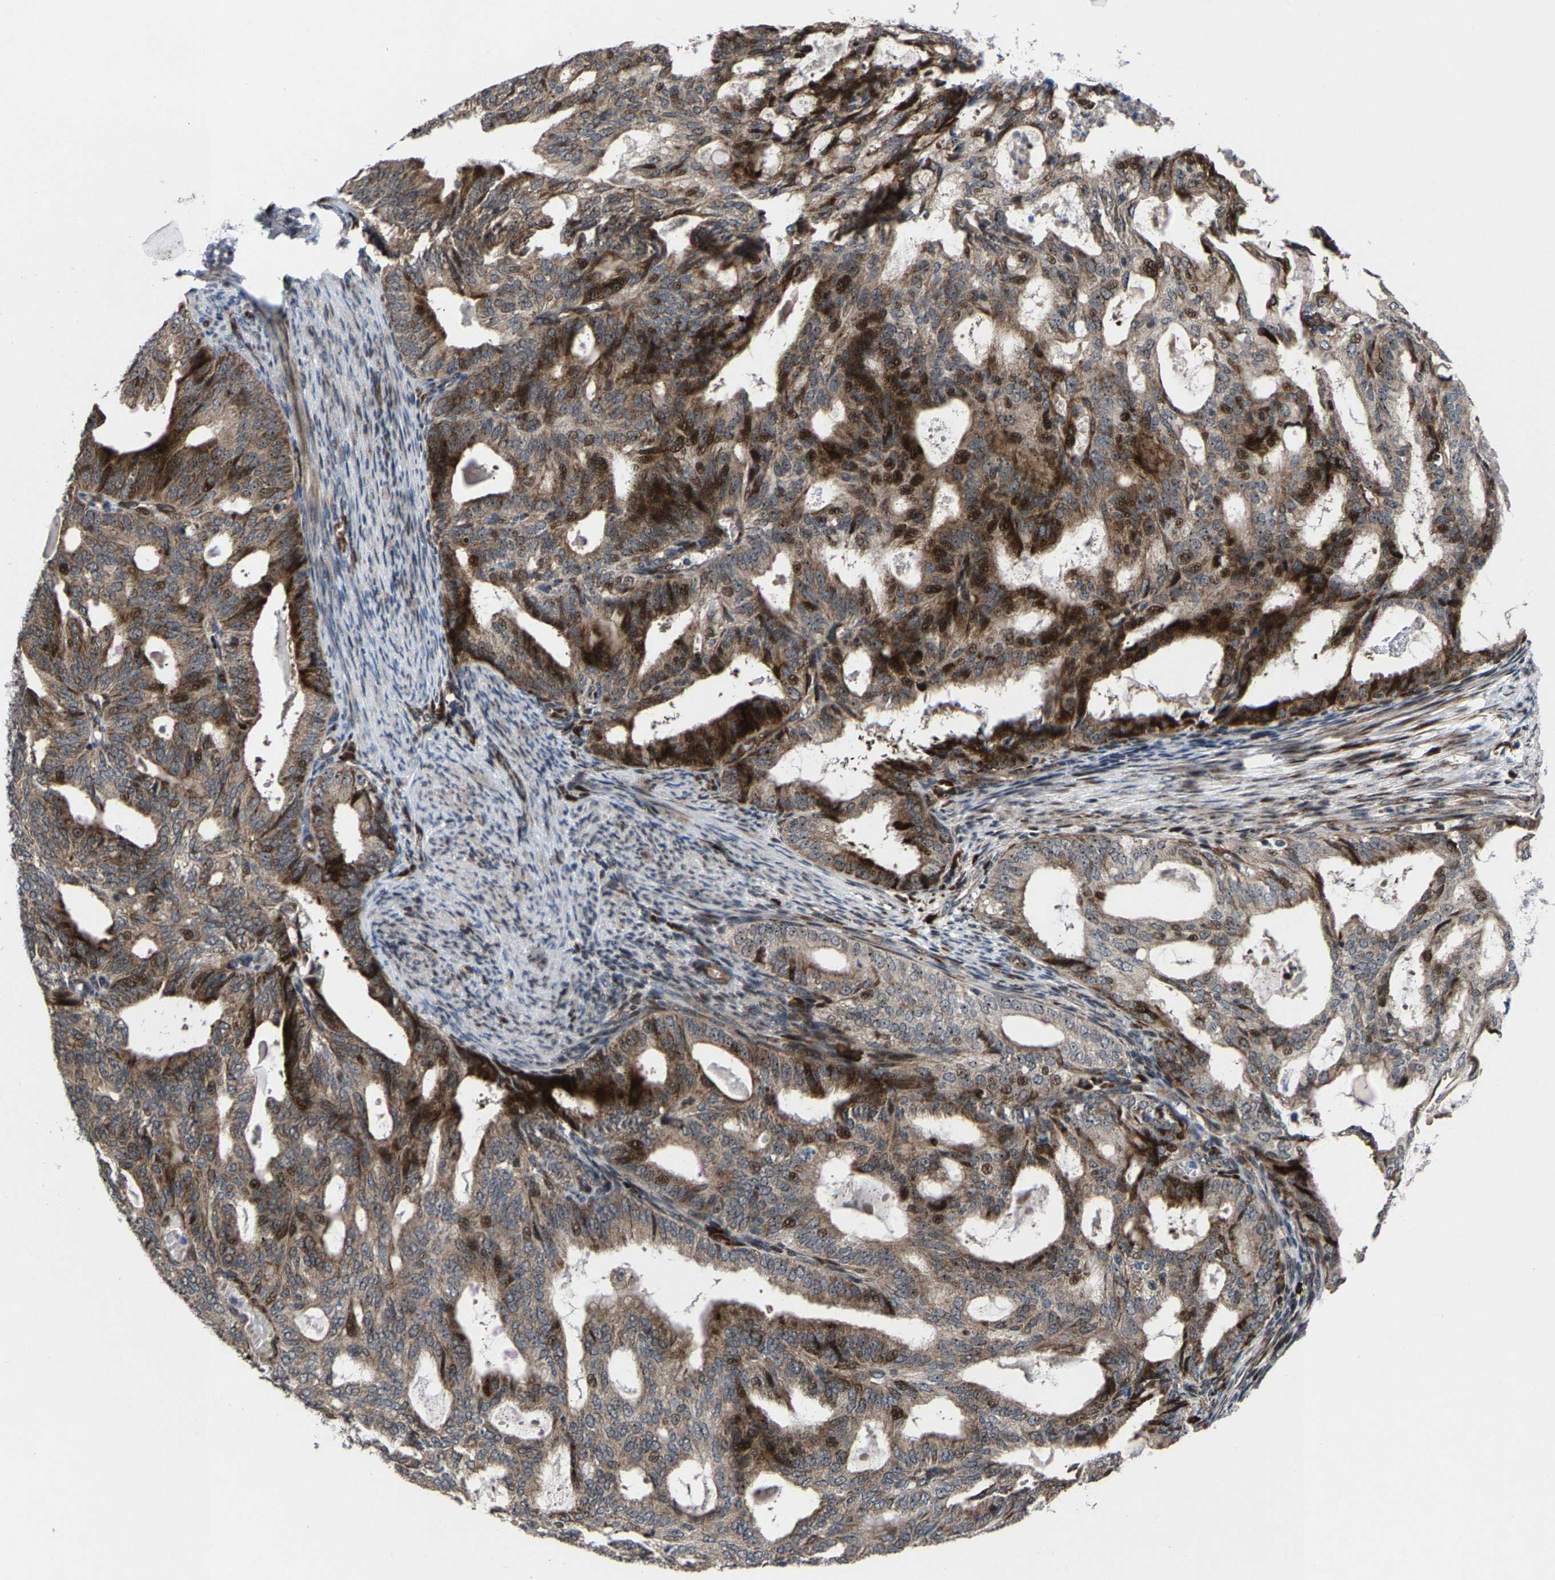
{"staining": {"intensity": "strong", "quantity": "25%-75%", "location": "cytoplasmic/membranous,nuclear"}, "tissue": "endometrial cancer", "cell_type": "Tumor cells", "image_type": "cancer", "snomed": [{"axis": "morphology", "description": "Adenocarcinoma, NOS"}, {"axis": "topography", "description": "Endometrium"}], "caption": "The image displays staining of adenocarcinoma (endometrial), revealing strong cytoplasmic/membranous and nuclear protein positivity (brown color) within tumor cells. The staining is performed using DAB (3,3'-diaminobenzidine) brown chromogen to label protein expression. The nuclei are counter-stained blue using hematoxylin.", "gene": "HAUS6", "patient": {"sex": "female", "age": 58}}